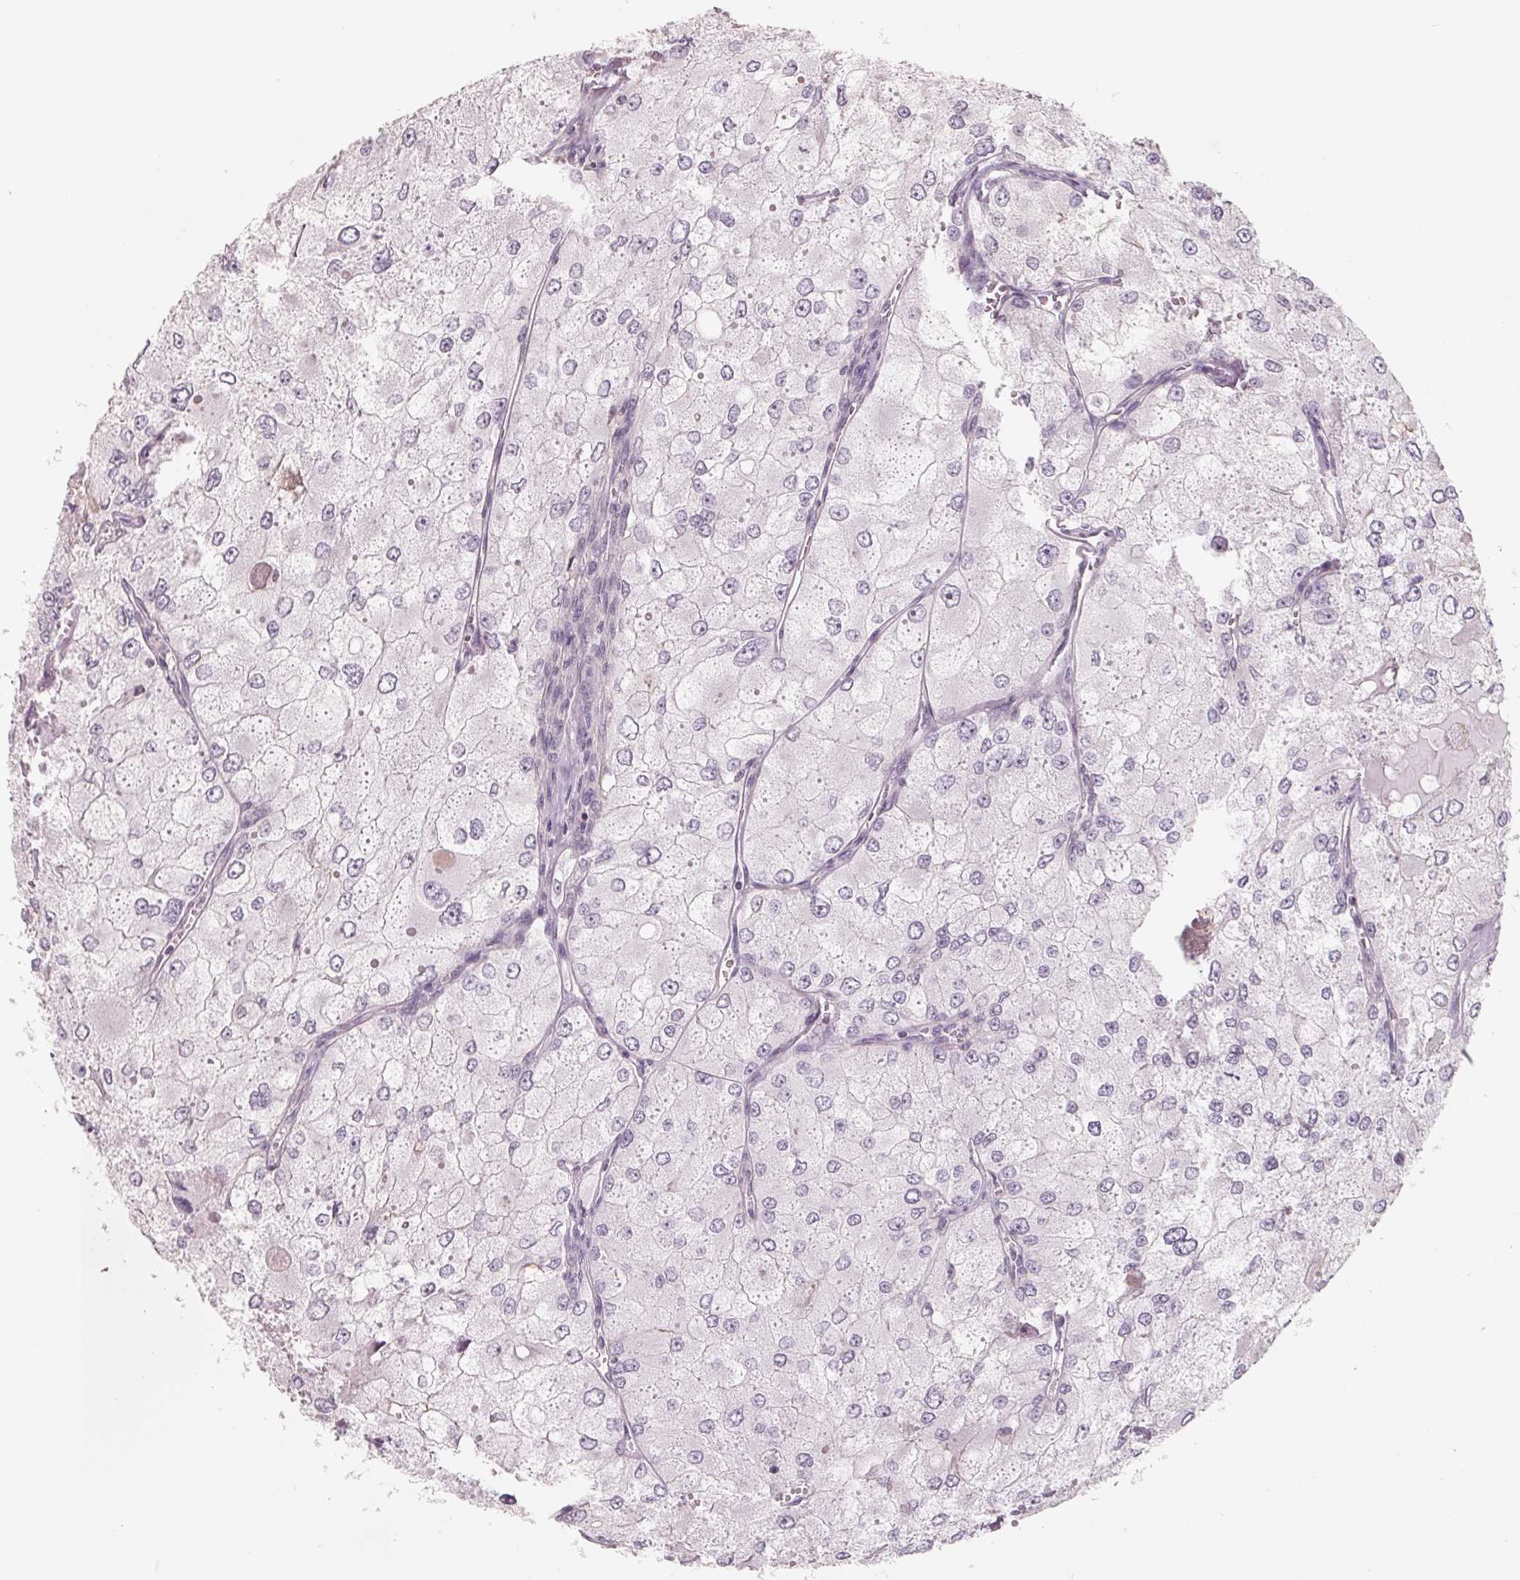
{"staining": {"intensity": "negative", "quantity": "none", "location": "none"}, "tissue": "renal cancer", "cell_type": "Tumor cells", "image_type": "cancer", "snomed": [{"axis": "morphology", "description": "Adenocarcinoma, NOS"}, {"axis": "topography", "description": "Kidney"}], "caption": "A high-resolution image shows IHC staining of renal adenocarcinoma, which reveals no significant expression in tumor cells.", "gene": "FTCD", "patient": {"sex": "female", "age": 70}}